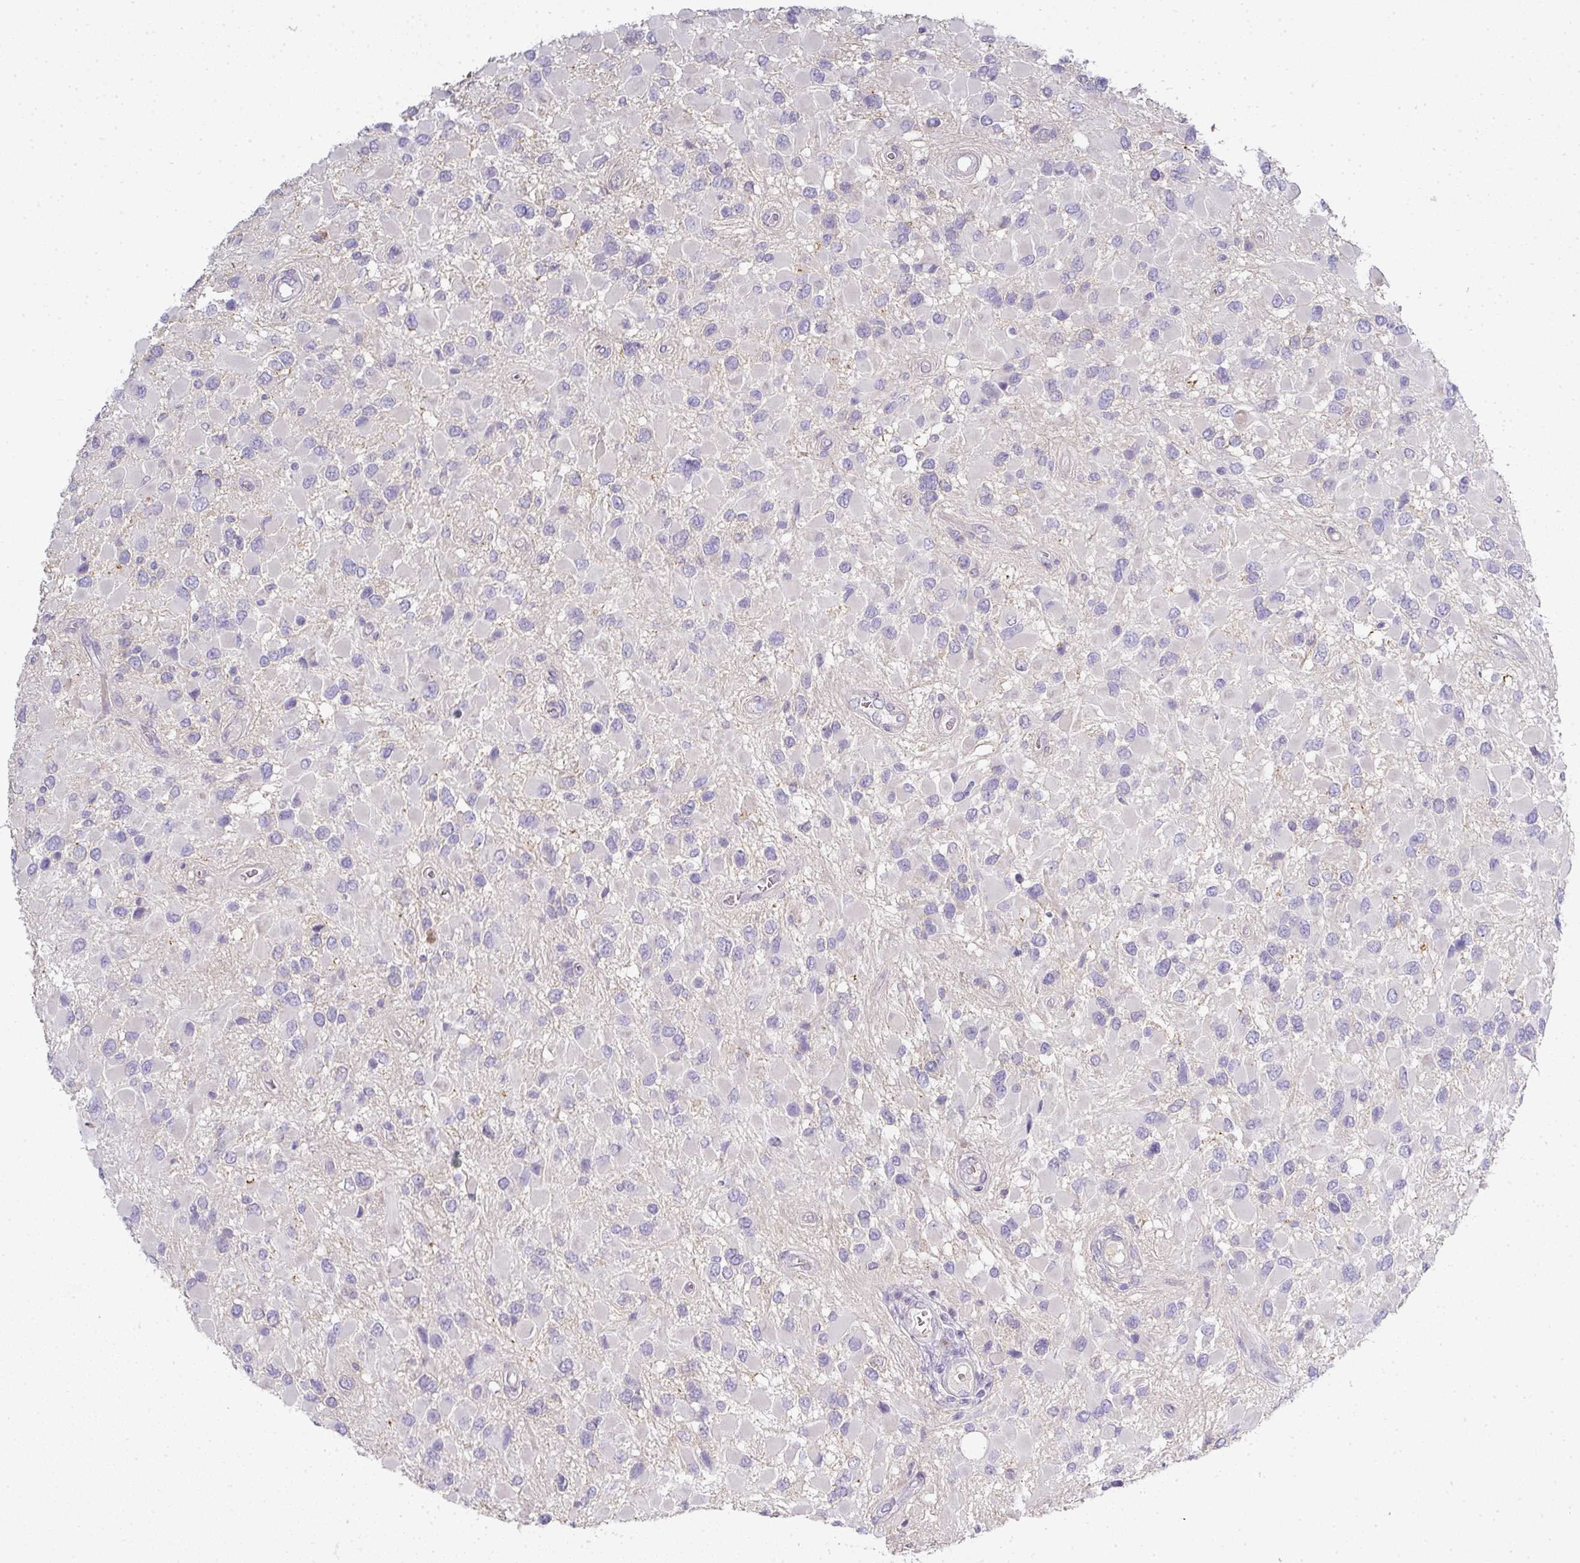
{"staining": {"intensity": "negative", "quantity": "none", "location": "none"}, "tissue": "glioma", "cell_type": "Tumor cells", "image_type": "cancer", "snomed": [{"axis": "morphology", "description": "Glioma, malignant, High grade"}, {"axis": "topography", "description": "Brain"}], "caption": "Glioma was stained to show a protein in brown. There is no significant expression in tumor cells.", "gene": "HHEX", "patient": {"sex": "male", "age": 53}}